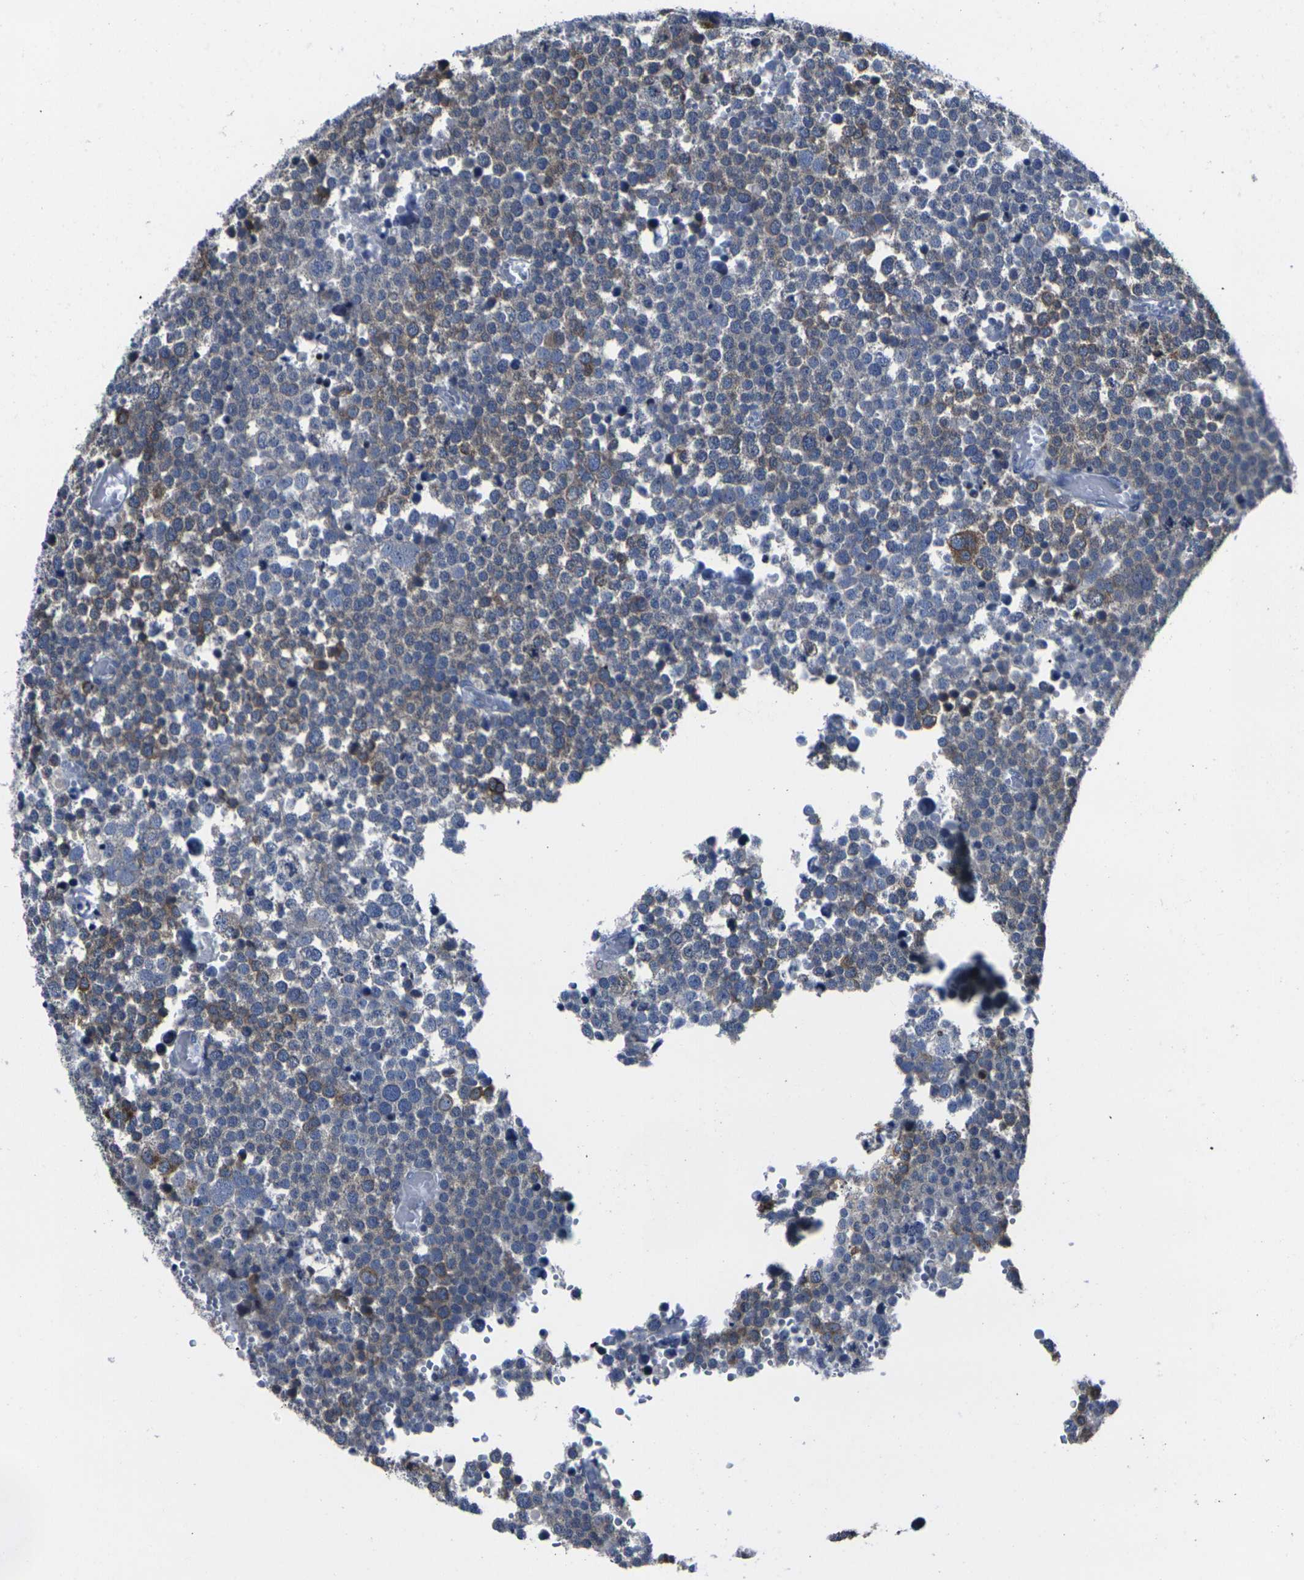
{"staining": {"intensity": "weak", "quantity": "<25%", "location": "cytoplasmic/membranous"}, "tissue": "testis cancer", "cell_type": "Tumor cells", "image_type": "cancer", "snomed": [{"axis": "morphology", "description": "Seminoma, NOS"}, {"axis": "topography", "description": "Testis"}], "caption": "There is no significant expression in tumor cells of testis cancer. (Brightfield microscopy of DAB (3,3'-diaminobenzidine) IHC at high magnification).", "gene": "CYP2C8", "patient": {"sex": "male", "age": 71}}